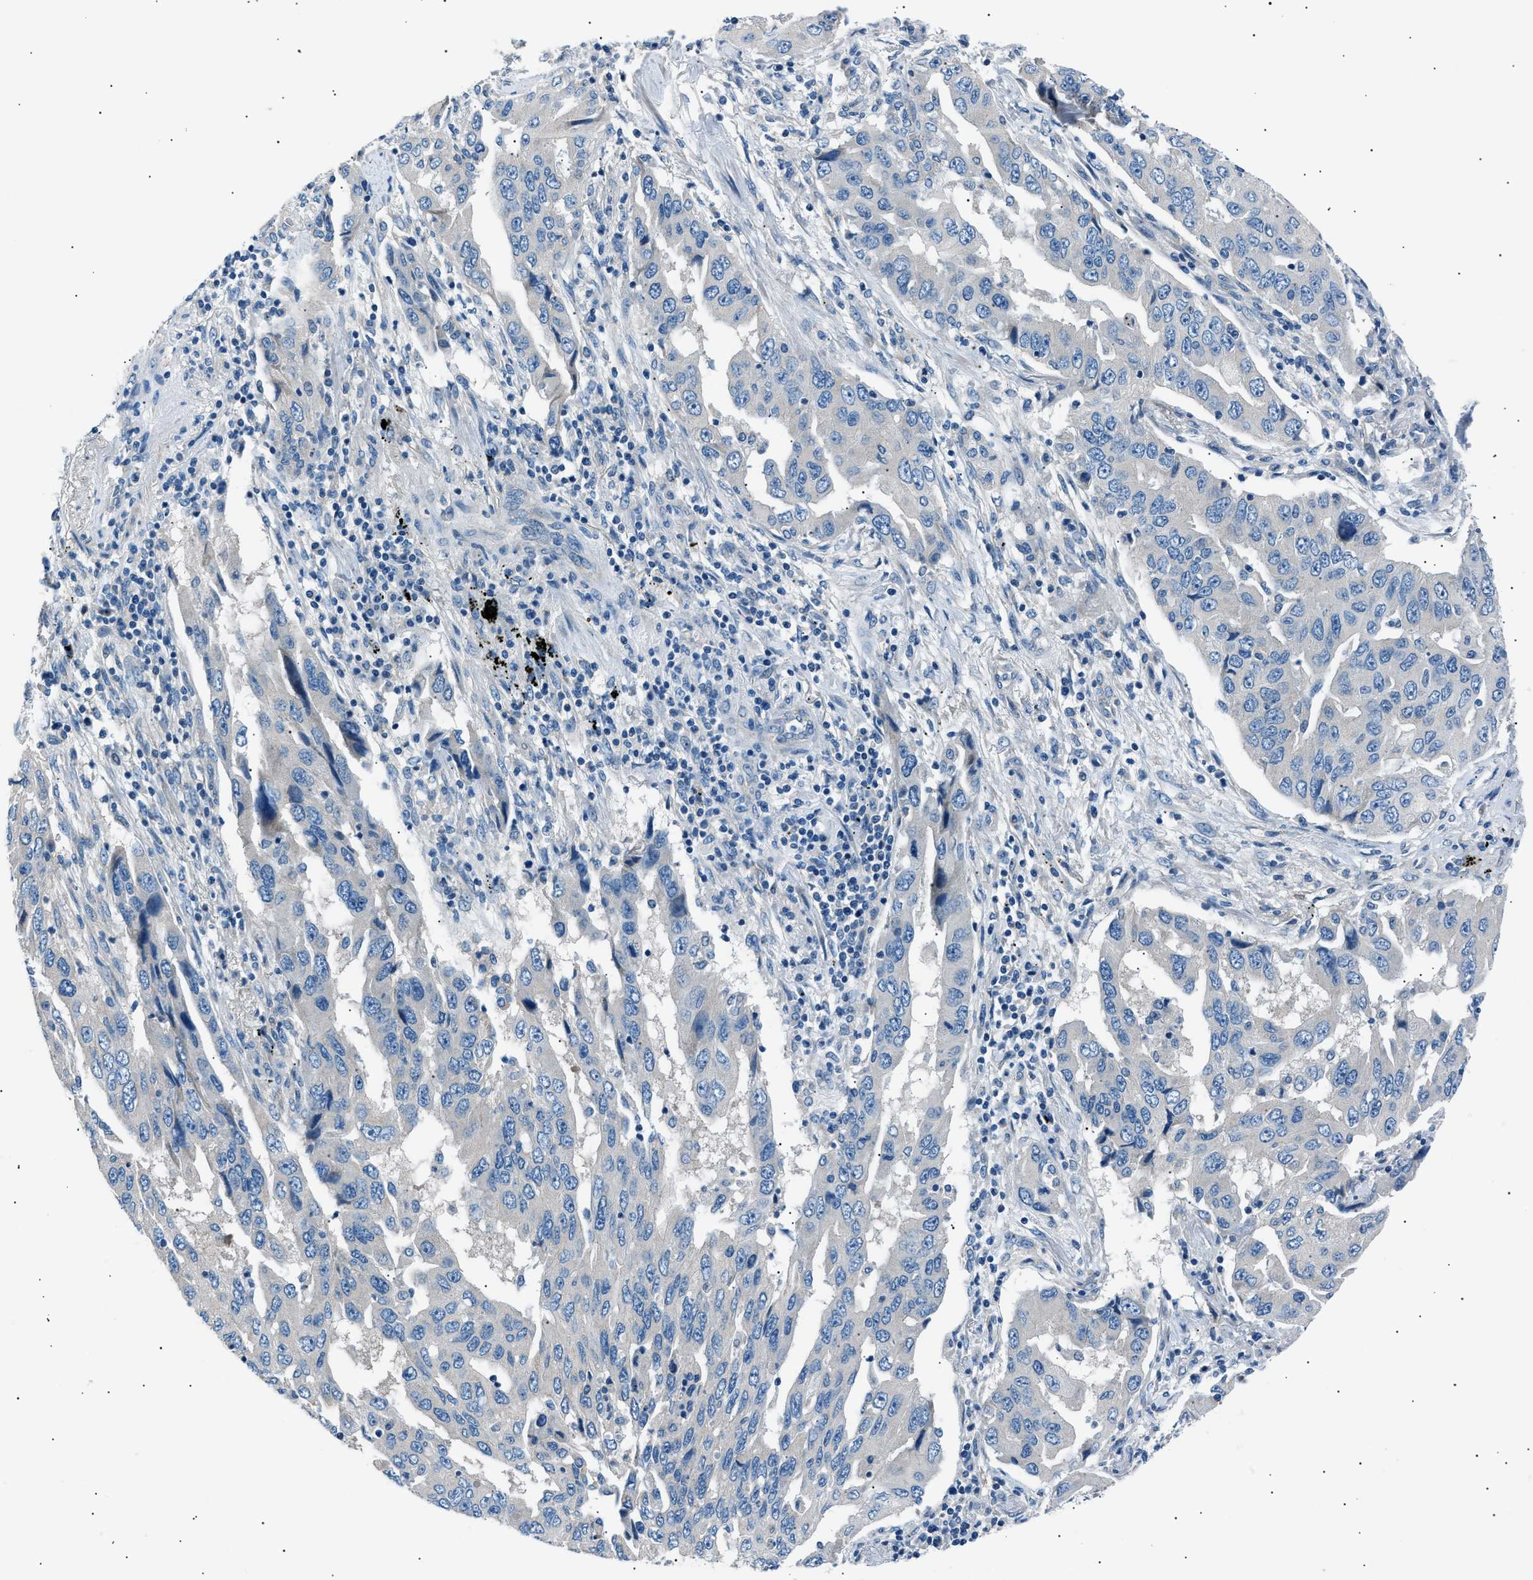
{"staining": {"intensity": "negative", "quantity": "none", "location": "none"}, "tissue": "lung cancer", "cell_type": "Tumor cells", "image_type": "cancer", "snomed": [{"axis": "morphology", "description": "Adenocarcinoma, NOS"}, {"axis": "topography", "description": "Lung"}], "caption": "A histopathology image of lung cancer stained for a protein reveals no brown staining in tumor cells. (DAB (3,3'-diaminobenzidine) immunohistochemistry, high magnification).", "gene": "LRRC37B", "patient": {"sex": "female", "age": 65}}